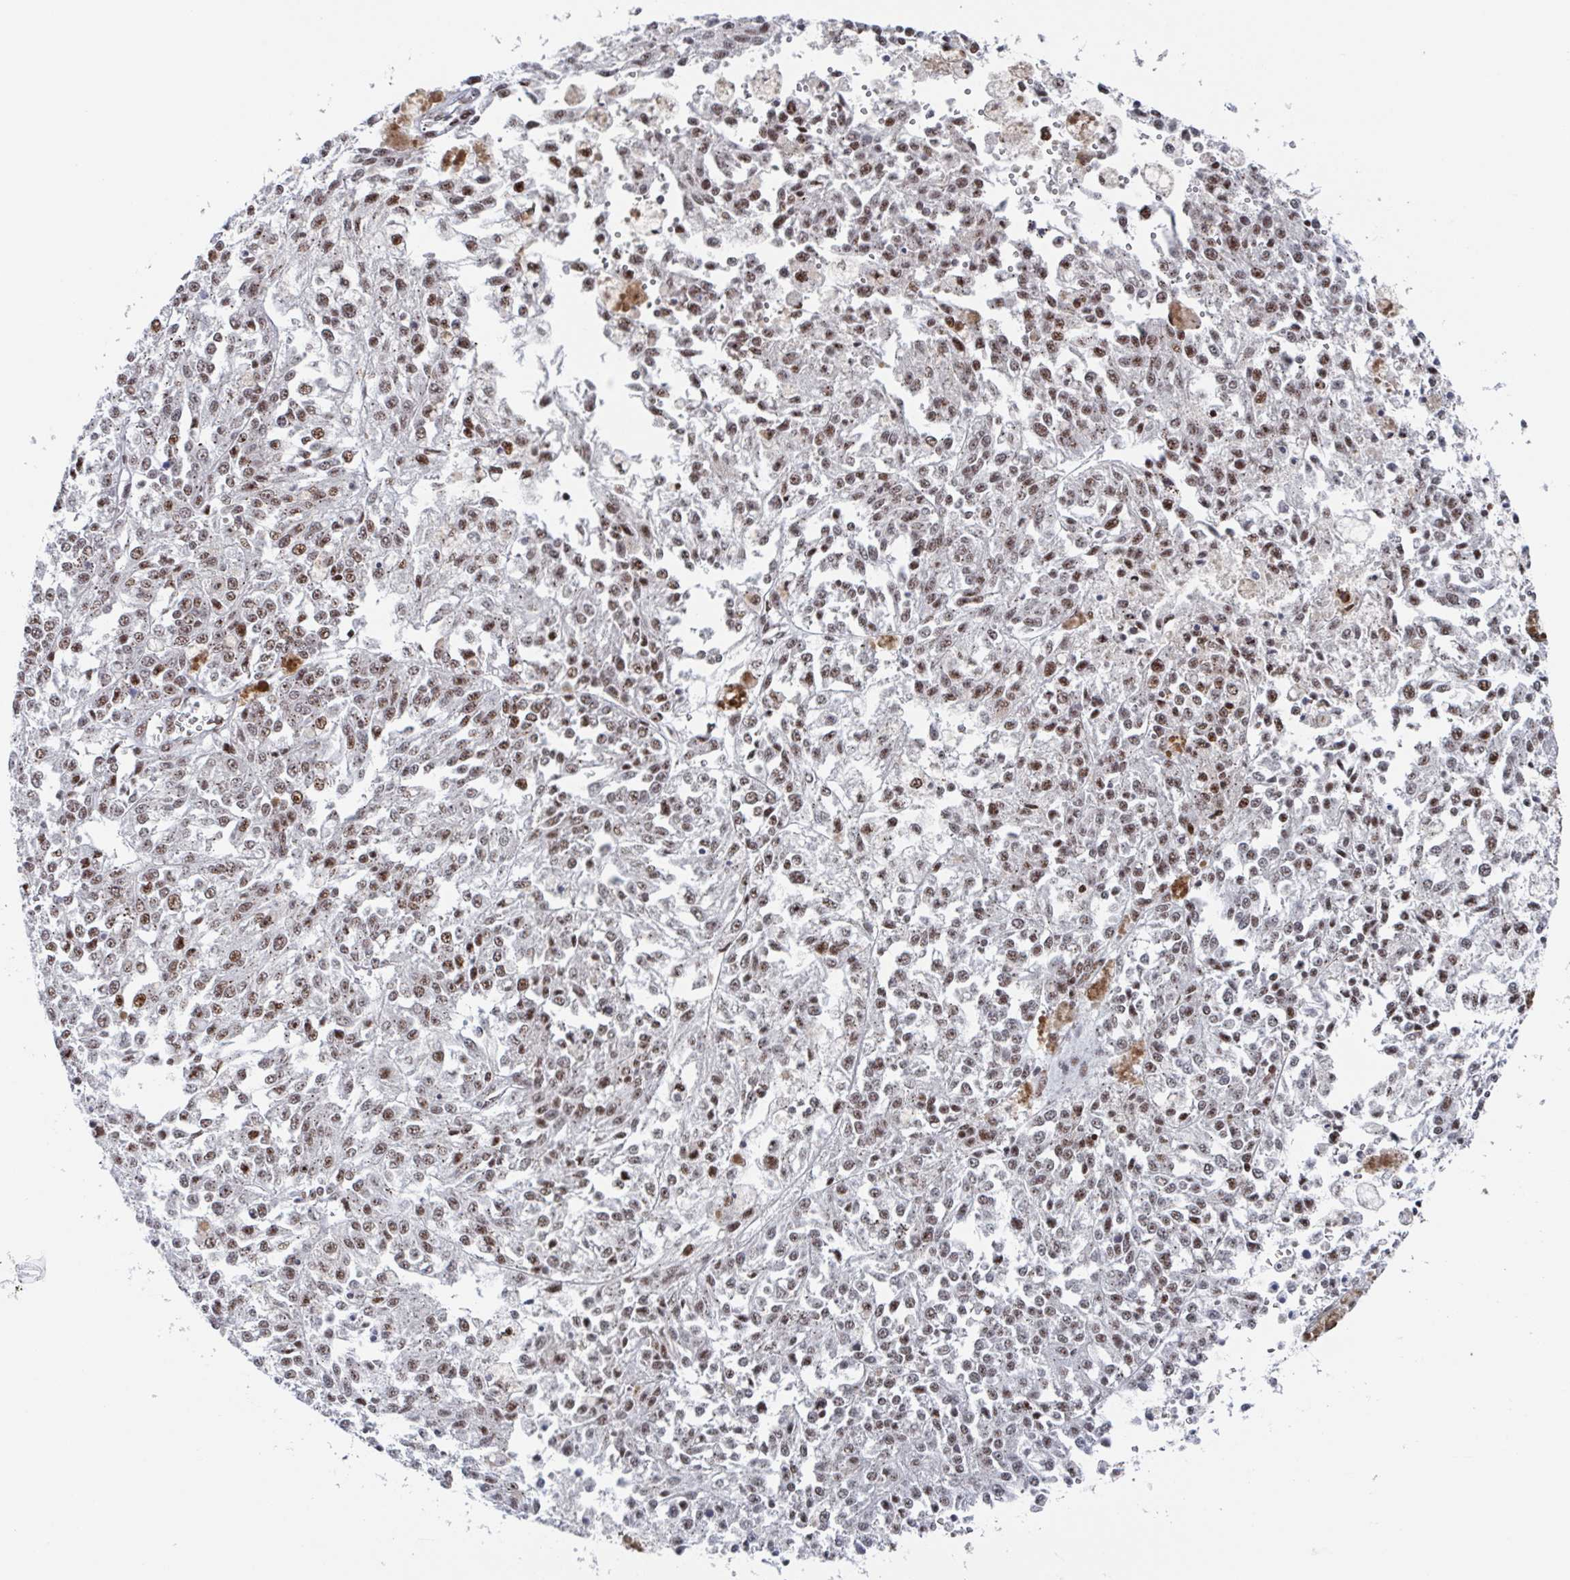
{"staining": {"intensity": "moderate", "quantity": ">75%", "location": "nuclear"}, "tissue": "melanoma", "cell_type": "Tumor cells", "image_type": "cancer", "snomed": [{"axis": "morphology", "description": "Malignant melanoma, NOS"}, {"axis": "topography", "description": "Skin"}], "caption": "This is a micrograph of IHC staining of malignant melanoma, which shows moderate staining in the nuclear of tumor cells.", "gene": "RNF212", "patient": {"sex": "female", "age": 64}}